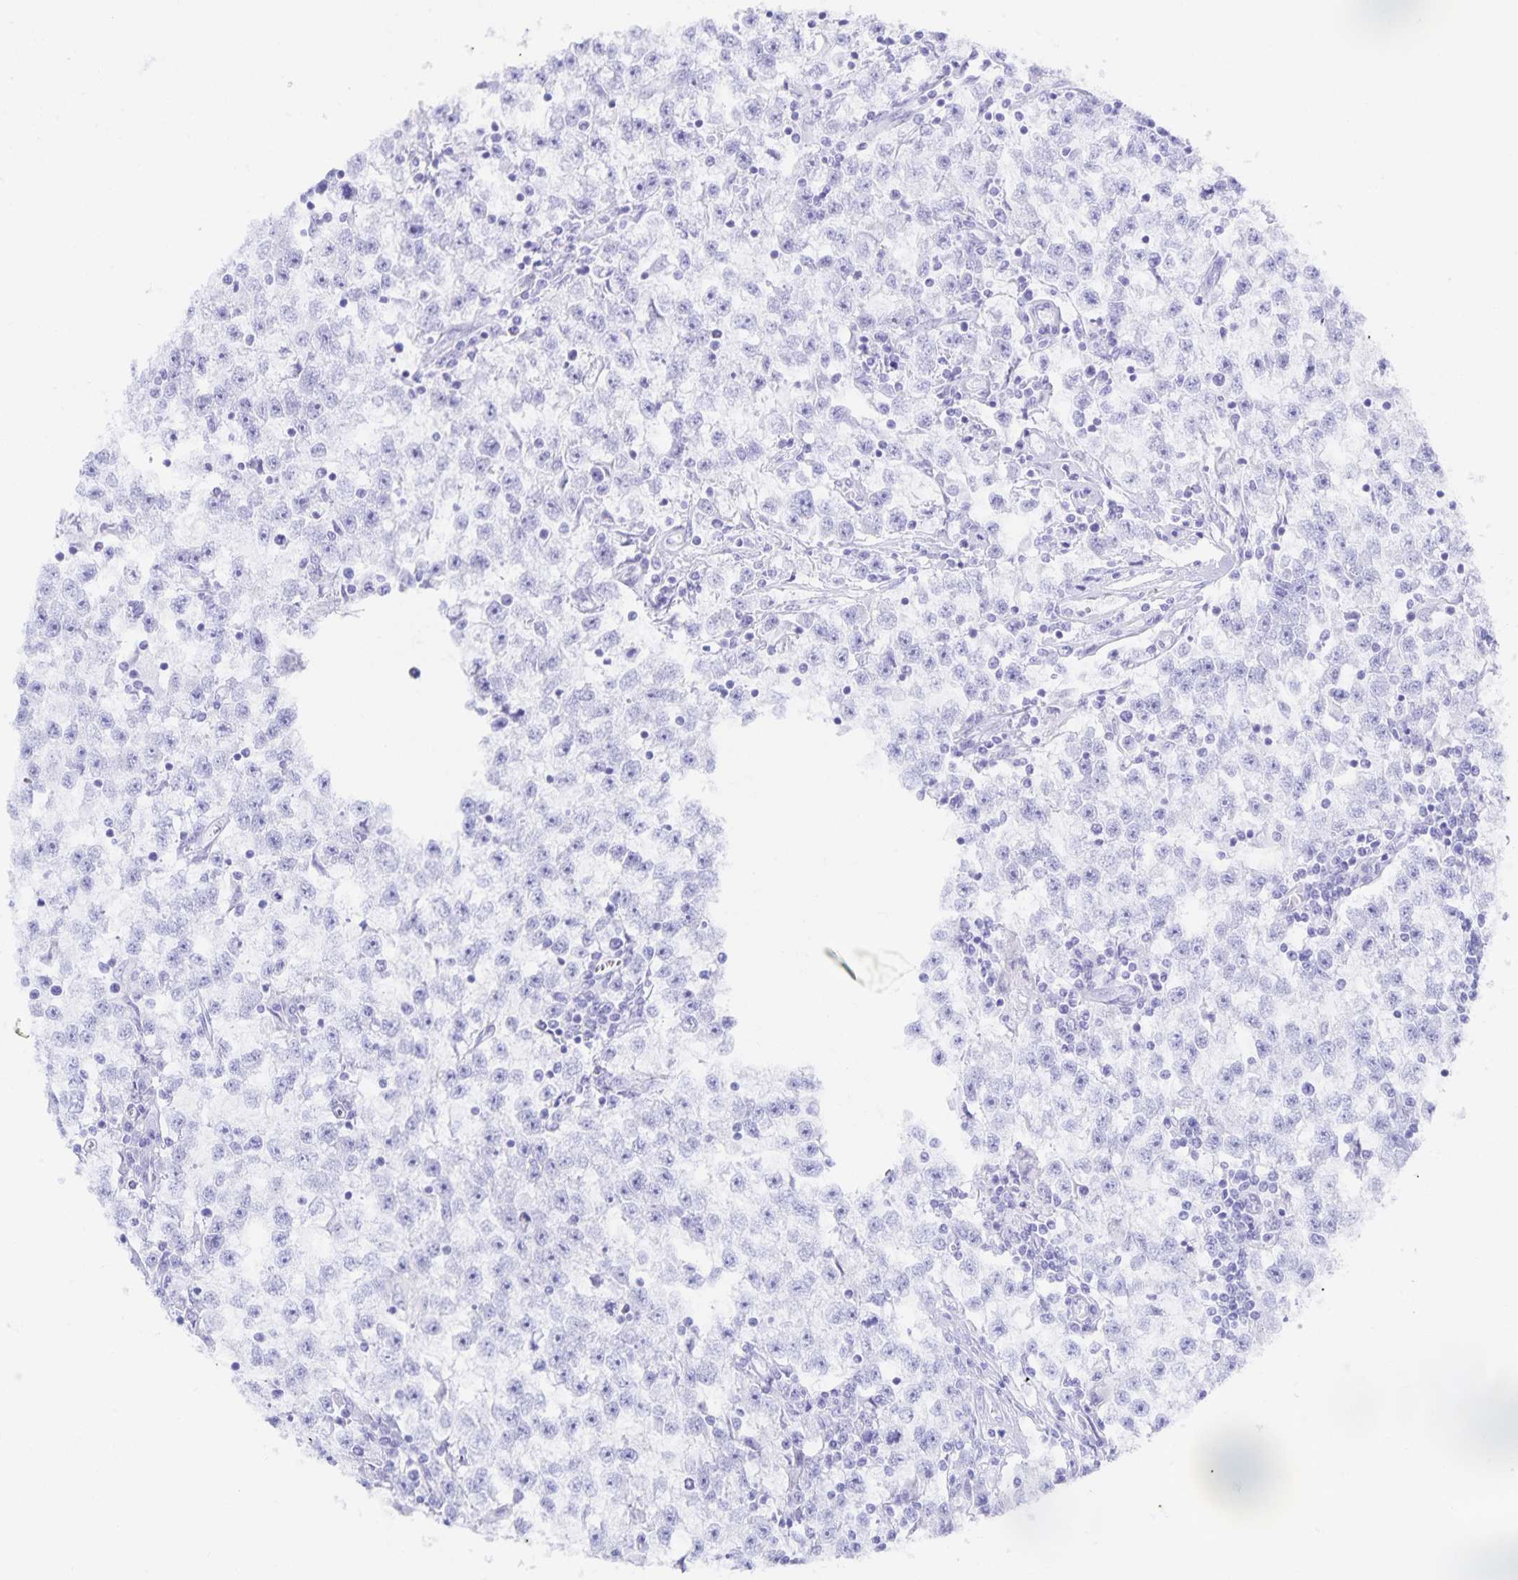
{"staining": {"intensity": "negative", "quantity": "none", "location": "none"}, "tissue": "testis cancer", "cell_type": "Tumor cells", "image_type": "cancer", "snomed": [{"axis": "morphology", "description": "Seminoma, NOS"}, {"axis": "topography", "description": "Testis"}], "caption": "Human testis seminoma stained for a protein using immunohistochemistry (IHC) reveals no expression in tumor cells.", "gene": "SNTN", "patient": {"sex": "male", "age": 31}}